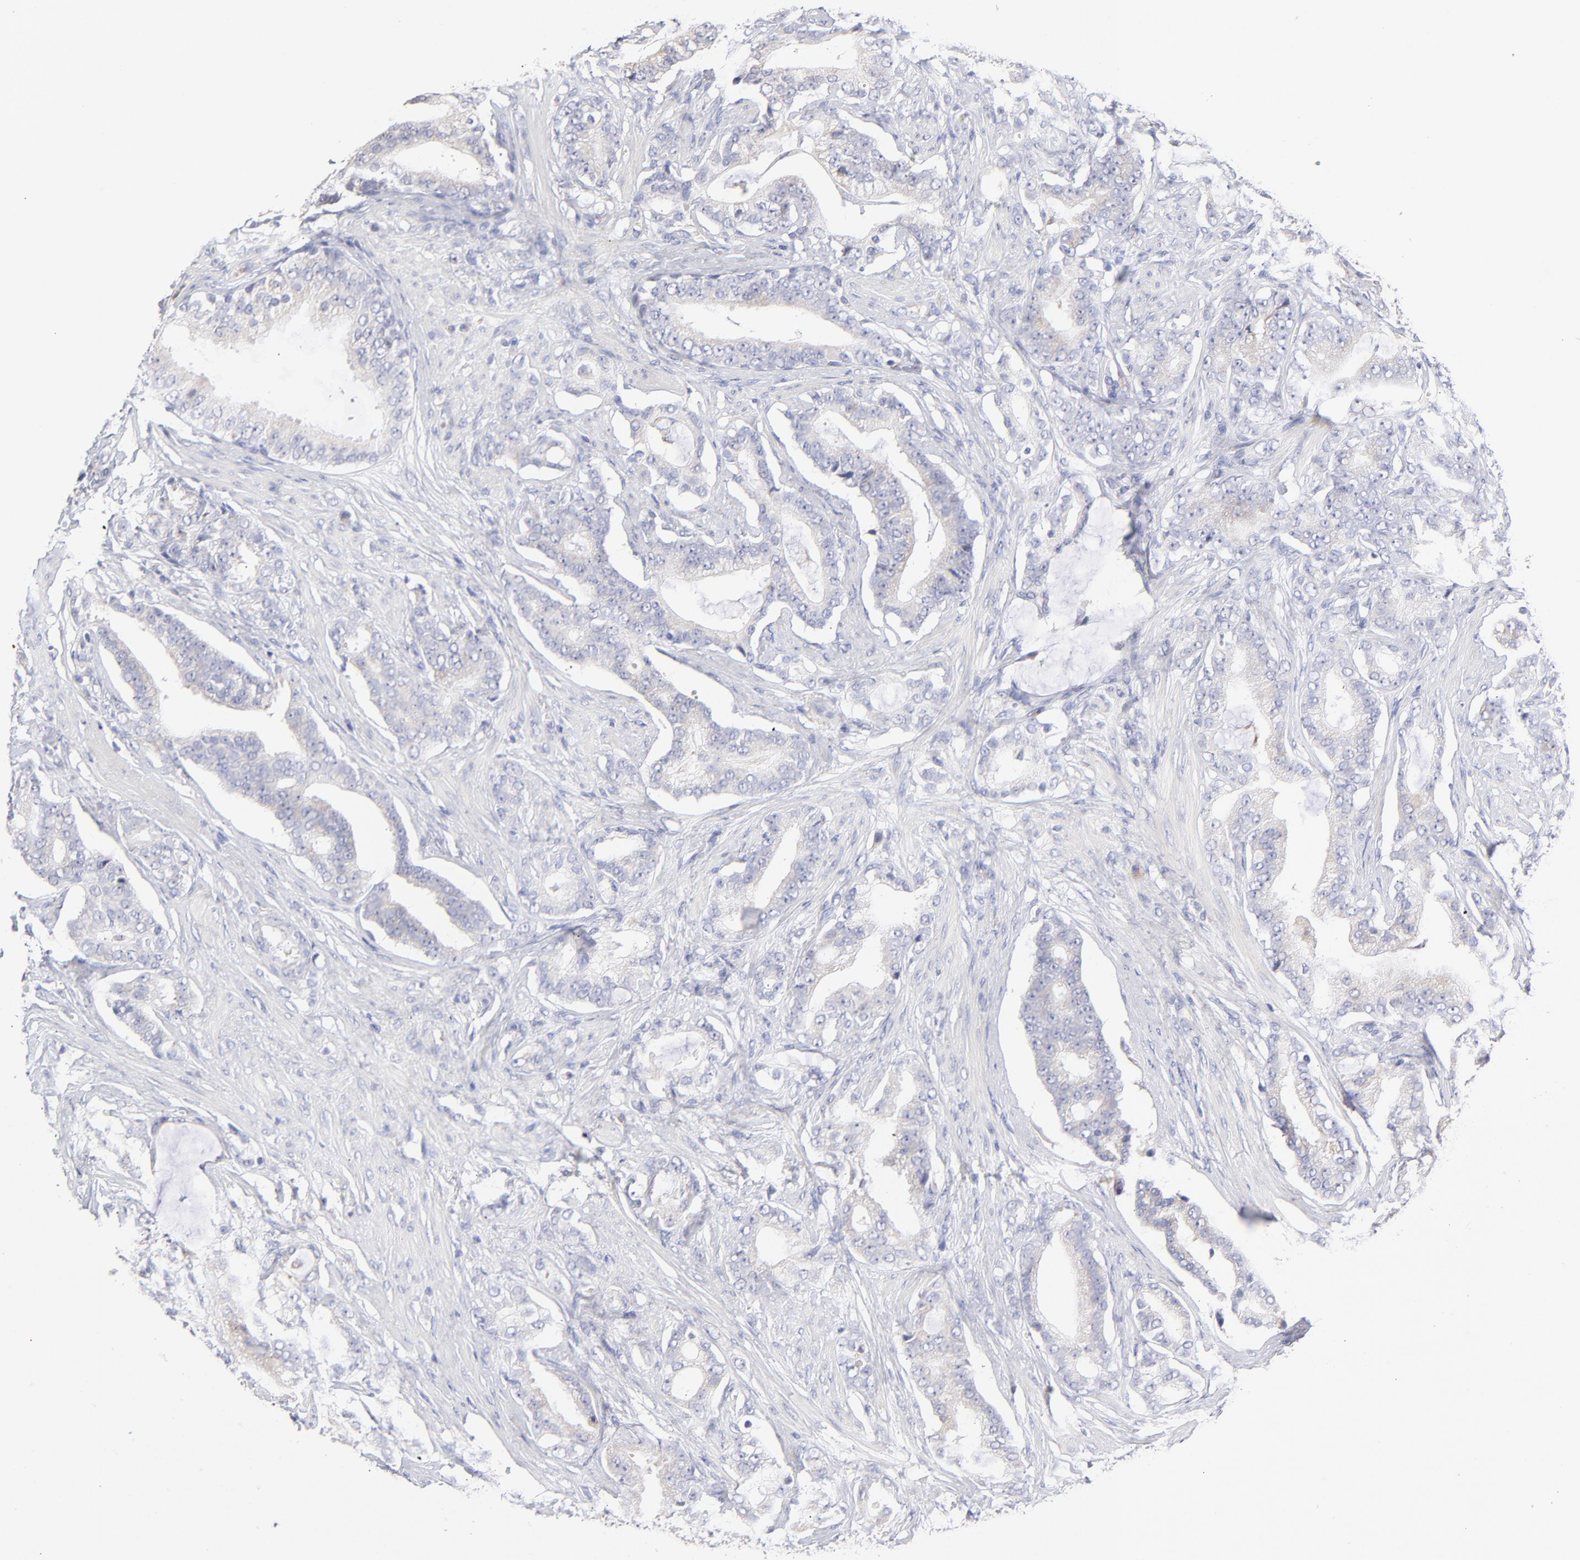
{"staining": {"intensity": "negative", "quantity": "none", "location": "none"}, "tissue": "prostate cancer", "cell_type": "Tumor cells", "image_type": "cancer", "snomed": [{"axis": "morphology", "description": "Adenocarcinoma, Low grade"}, {"axis": "topography", "description": "Prostate"}], "caption": "High power microscopy histopathology image of an IHC image of prostate cancer, revealing no significant positivity in tumor cells.", "gene": "GCSAM", "patient": {"sex": "male", "age": 58}}